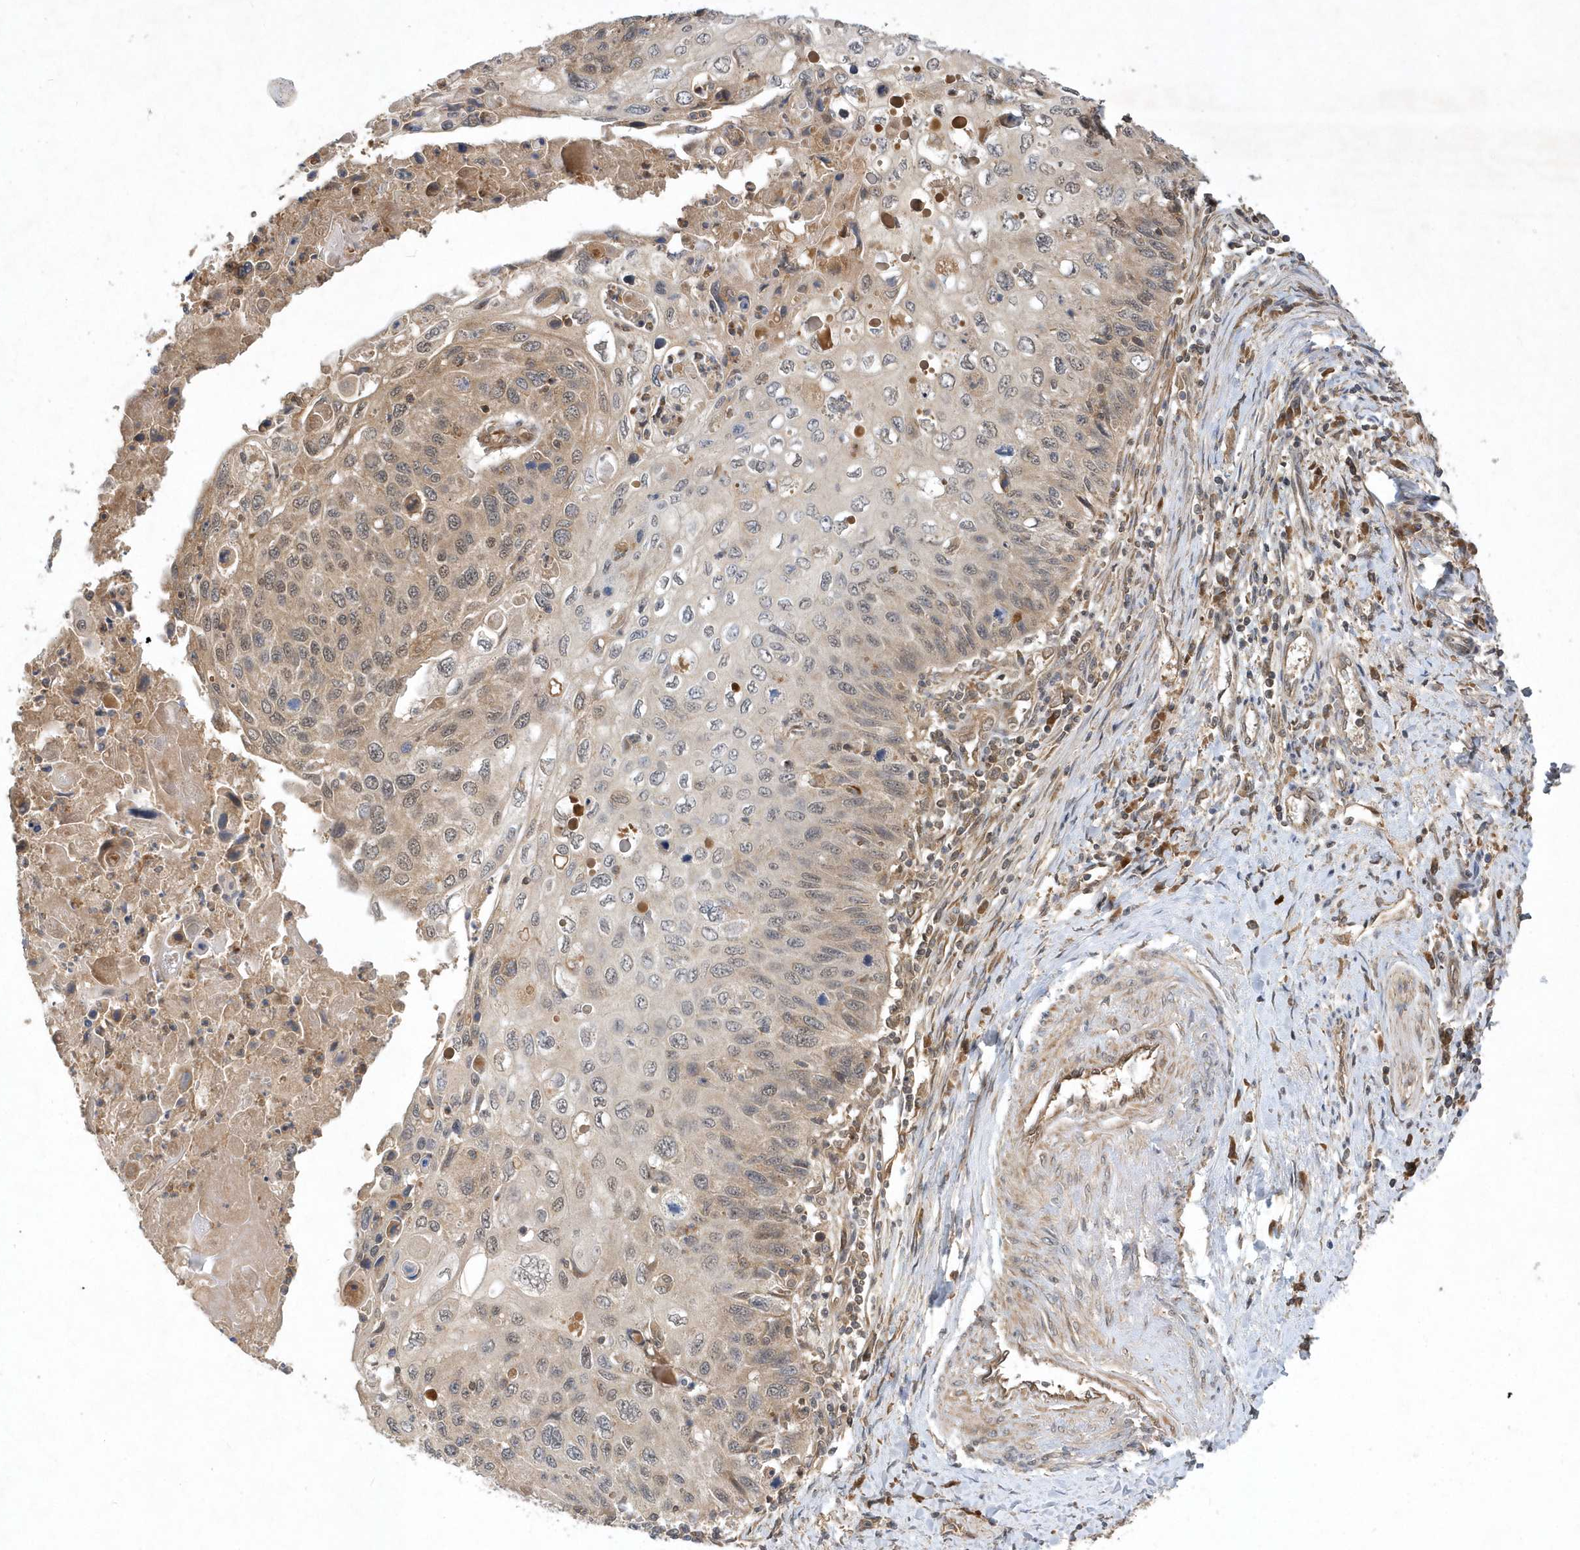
{"staining": {"intensity": "weak", "quantity": ">75%", "location": "cytoplasmic/membranous,nuclear"}, "tissue": "cervical cancer", "cell_type": "Tumor cells", "image_type": "cancer", "snomed": [{"axis": "morphology", "description": "Squamous cell carcinoma, NOS"}, {"axis": "topography", "description": "Cervix"}], "caption": "DAB (3,3'-diaminobenzidine) immunohistochemical staining of human cervical squamous cell carcinoma reveals weak cytoplasmic/membranous and nuclear protein staining in approximately >75% of tumor cells. Nuclei are stained in blue.", "gene": "GFM2", "patient": {"sex": "female", "age": 70}}